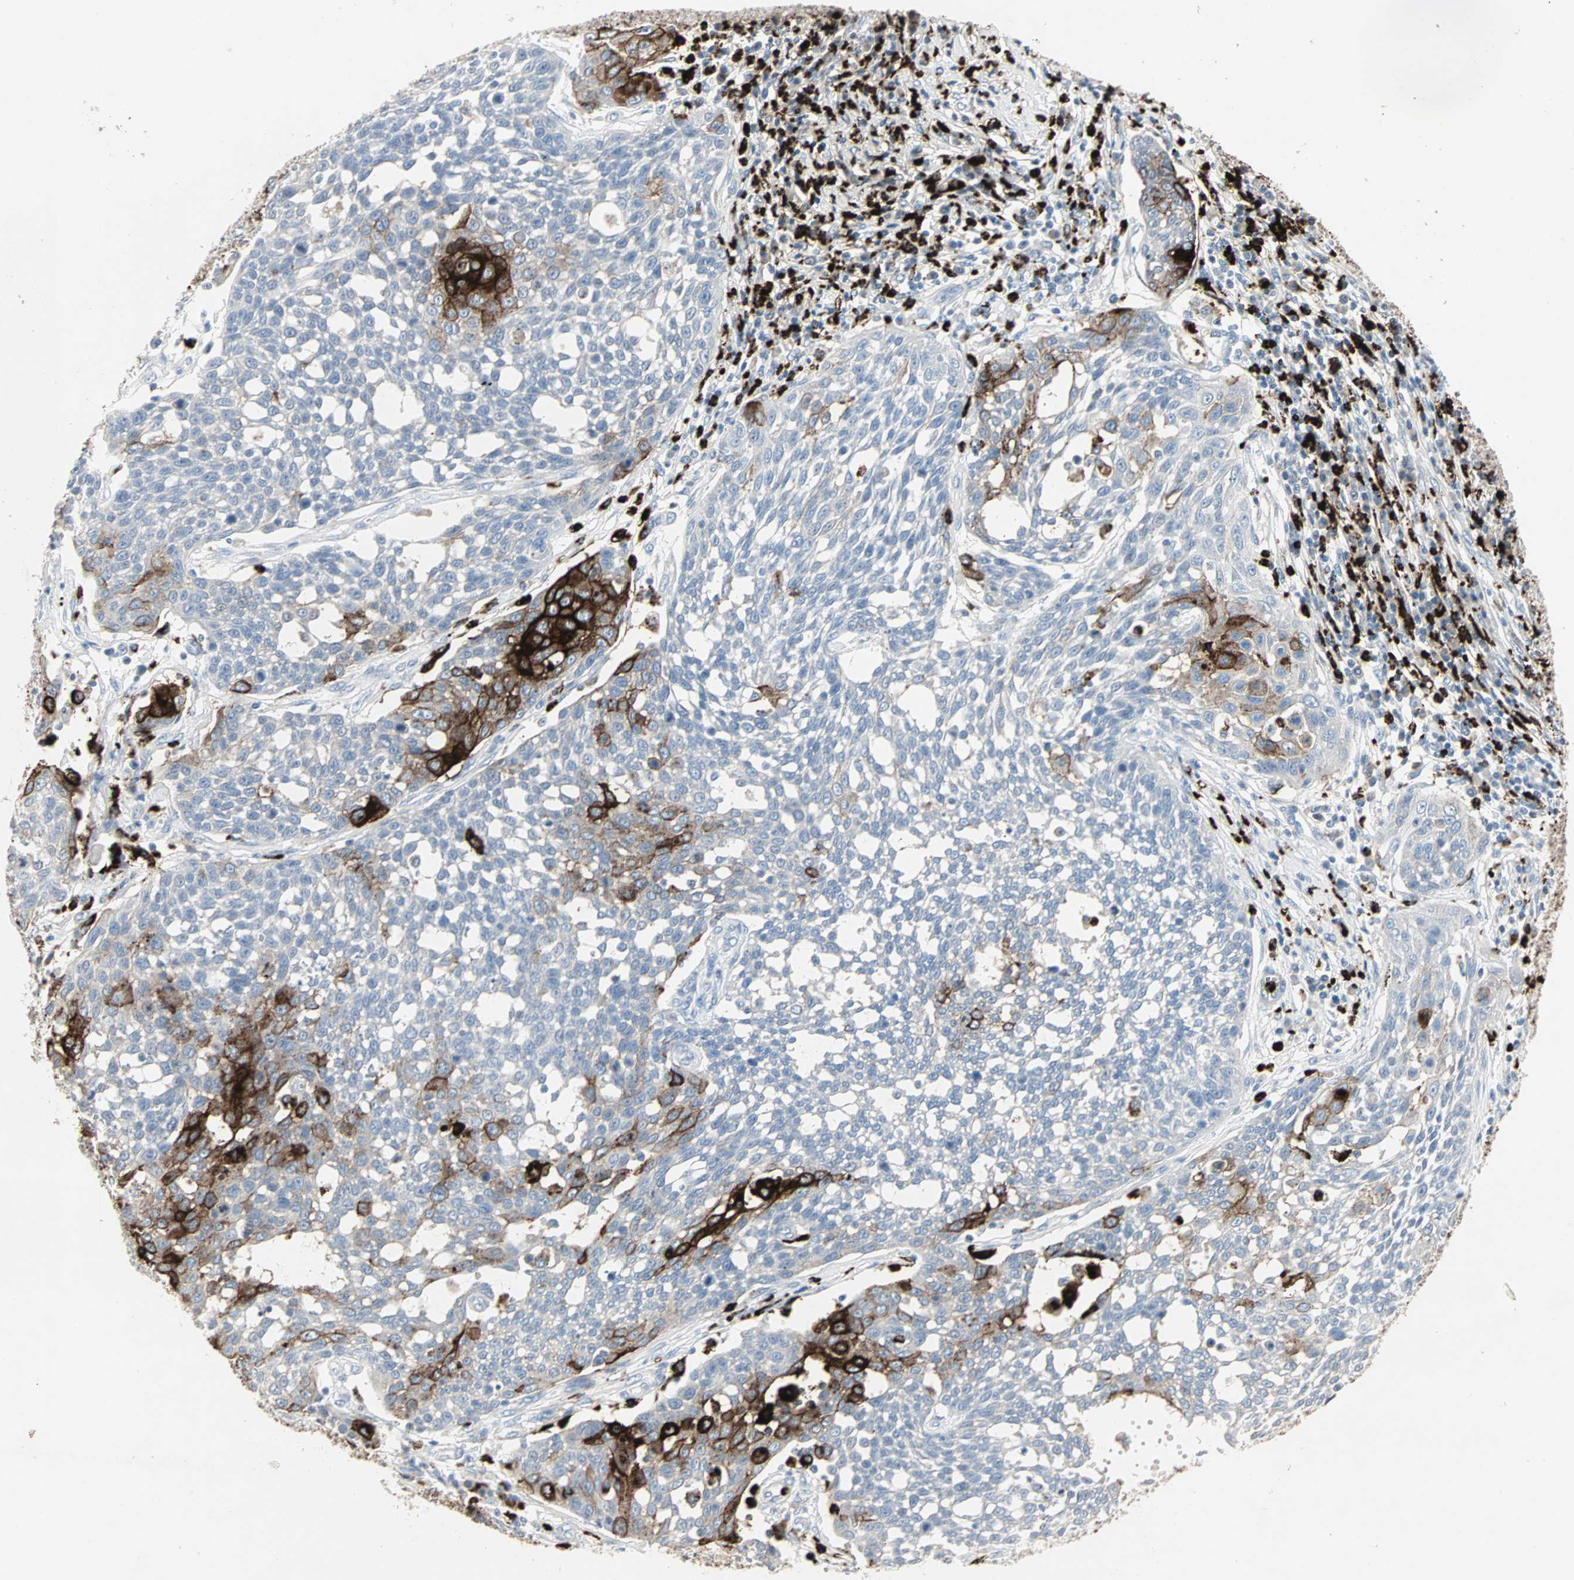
{"staining": {"intensity": "strong", "quantity": "<25%", "location": "cytoplasmic/membranous"}, "tissue": "cervical cancer", "cell_type": "Tumor cells", "image_type": "cancer", "snomed": [{"axis": "morphology", "description": "Squamous cell carcinoma, NOS"}, {"axis": "topography", "description": "Cervix"}], "caption": "IHC histopathology image of squamous cell carcinoma (cervical) stained for a protein (brown), which displays medium levels of strong cytoplasmic/membranous staining in about <25% of tumor cells.", "gene": "CEACAM6", "patient": {"sex": "female", "age": 34}}